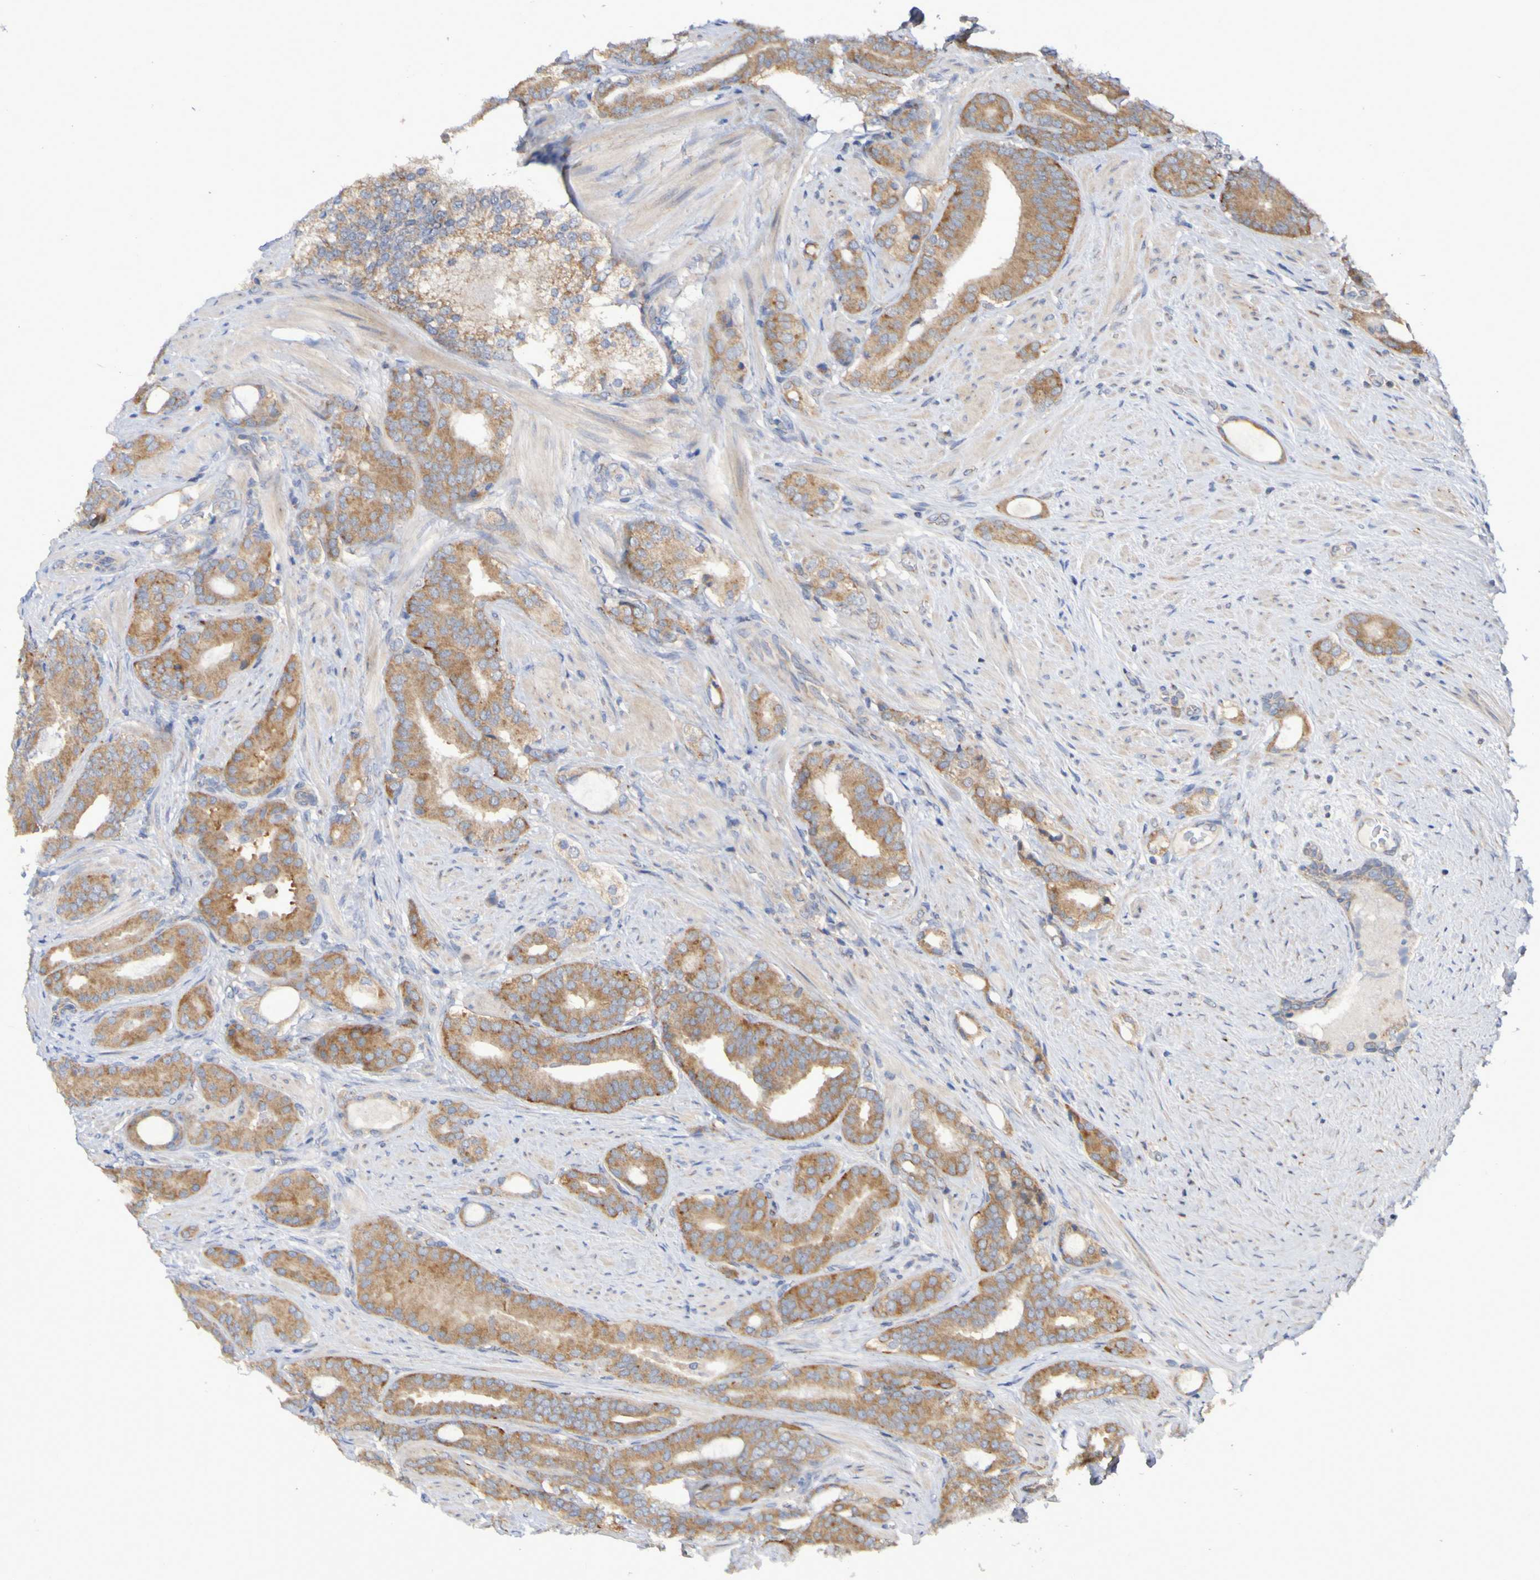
{"staining": {"intensity": "moderate", "quantity": ">75%", "location": "cytoplasmic/membranous"}, "tissue": "prostate cancer", "cell_type": "Tumor cells", "image_type": "cancer", "snomed": [{"axis": "morphology", "description": "Adenocarcinoma, Low grade"}, {"axis": "topography", "description": "Prostate"}], "caption": "An image of prostate cancer (low-grade adenocarcinoma) stained for a protein displays moderate cytoplasmic/membranous brown staining in tumor cells.", "gene": "LMBRD2", "patient": {"sex": "male", "age": 63}}